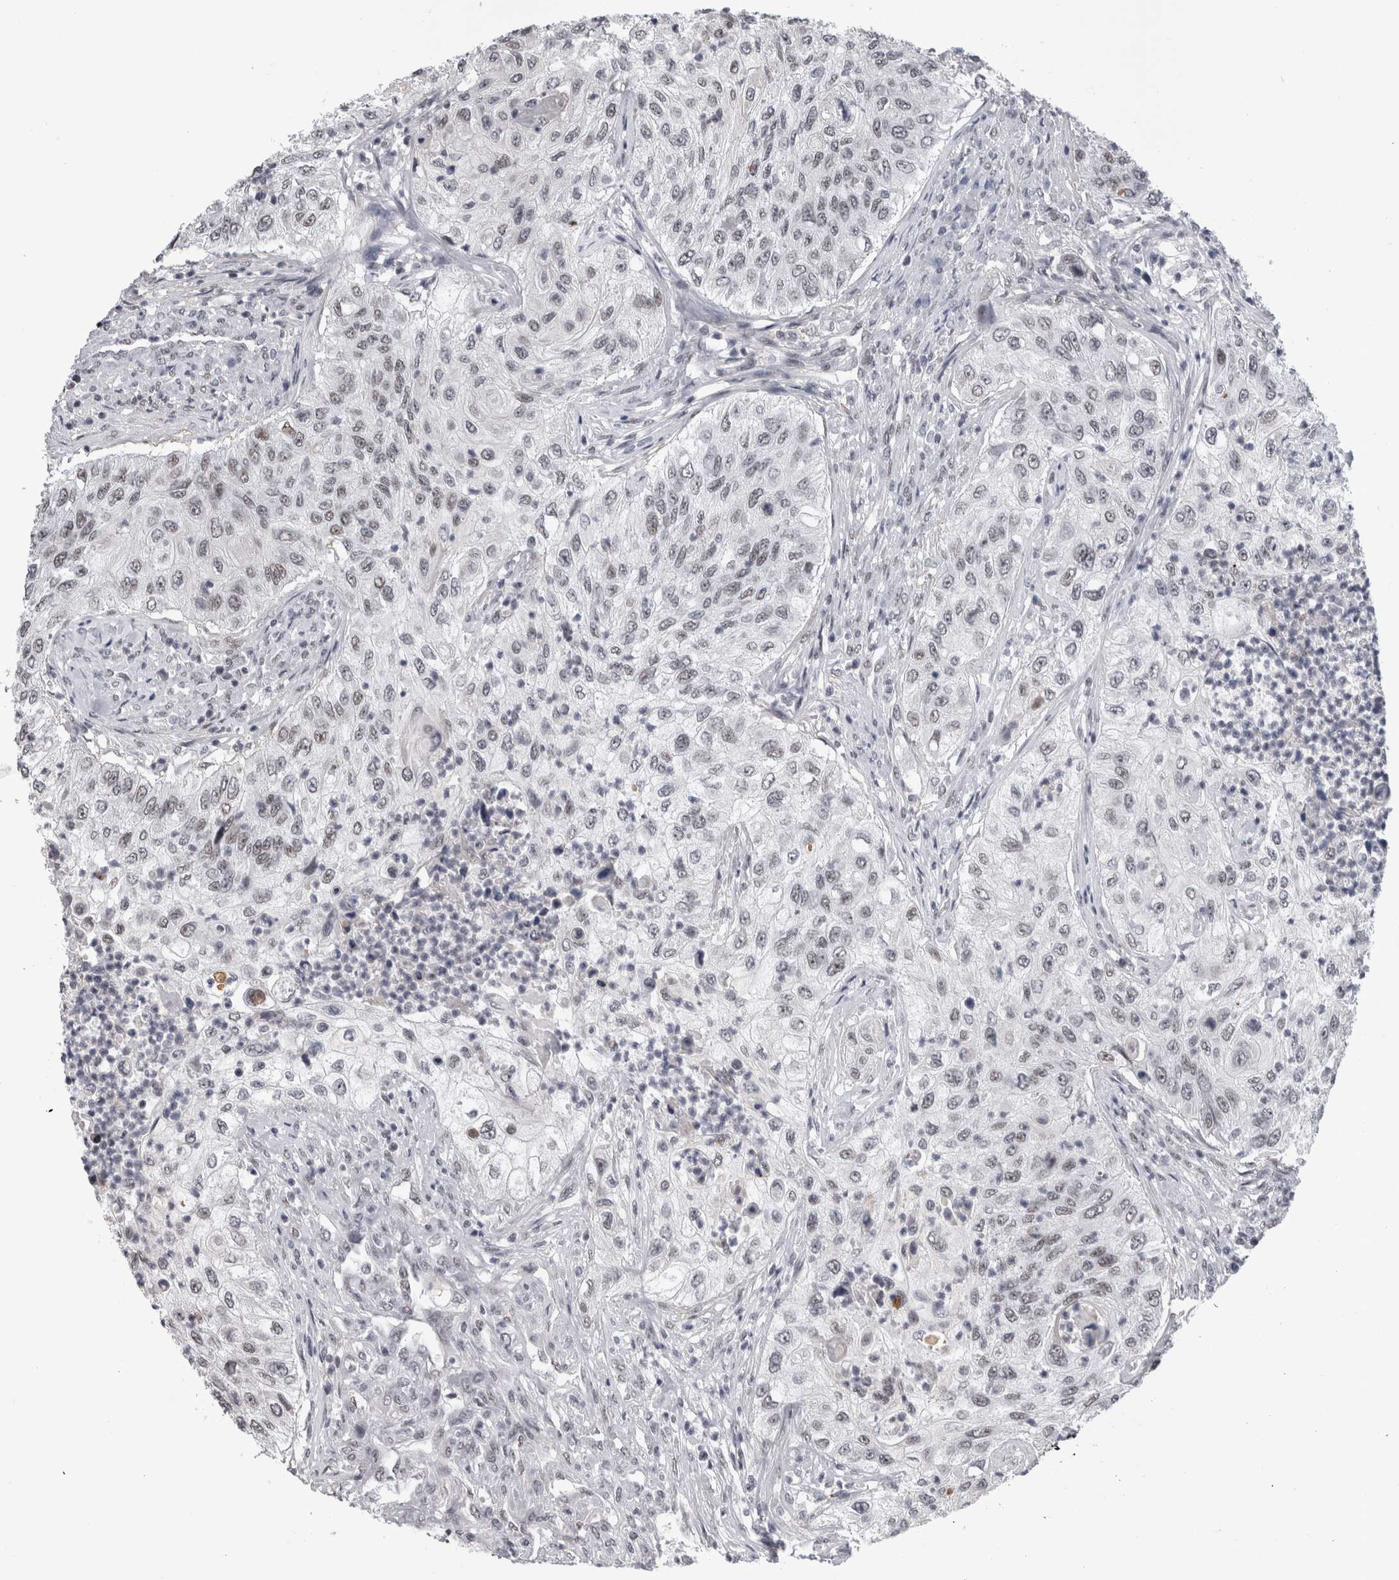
{"staining": {"intensity": "weak", "quantity": "<25%", "location": "nuclear"}, "tissue": "urothelial cancer", "cell_type": "Tumor cells", "image_type": "cancer", "snomed": [{"axis": "morphology", "description": "Urothelial carcinoma, High grade"}, {"axis": "topography", "description": "Urinary bladder"}], "caption": "Urothelial cancer was stained to show a protein in brown. There is no significant staining in tumor cells.", "gene": "ARID4B", "patient": {"sex": "female", "age": 60}}